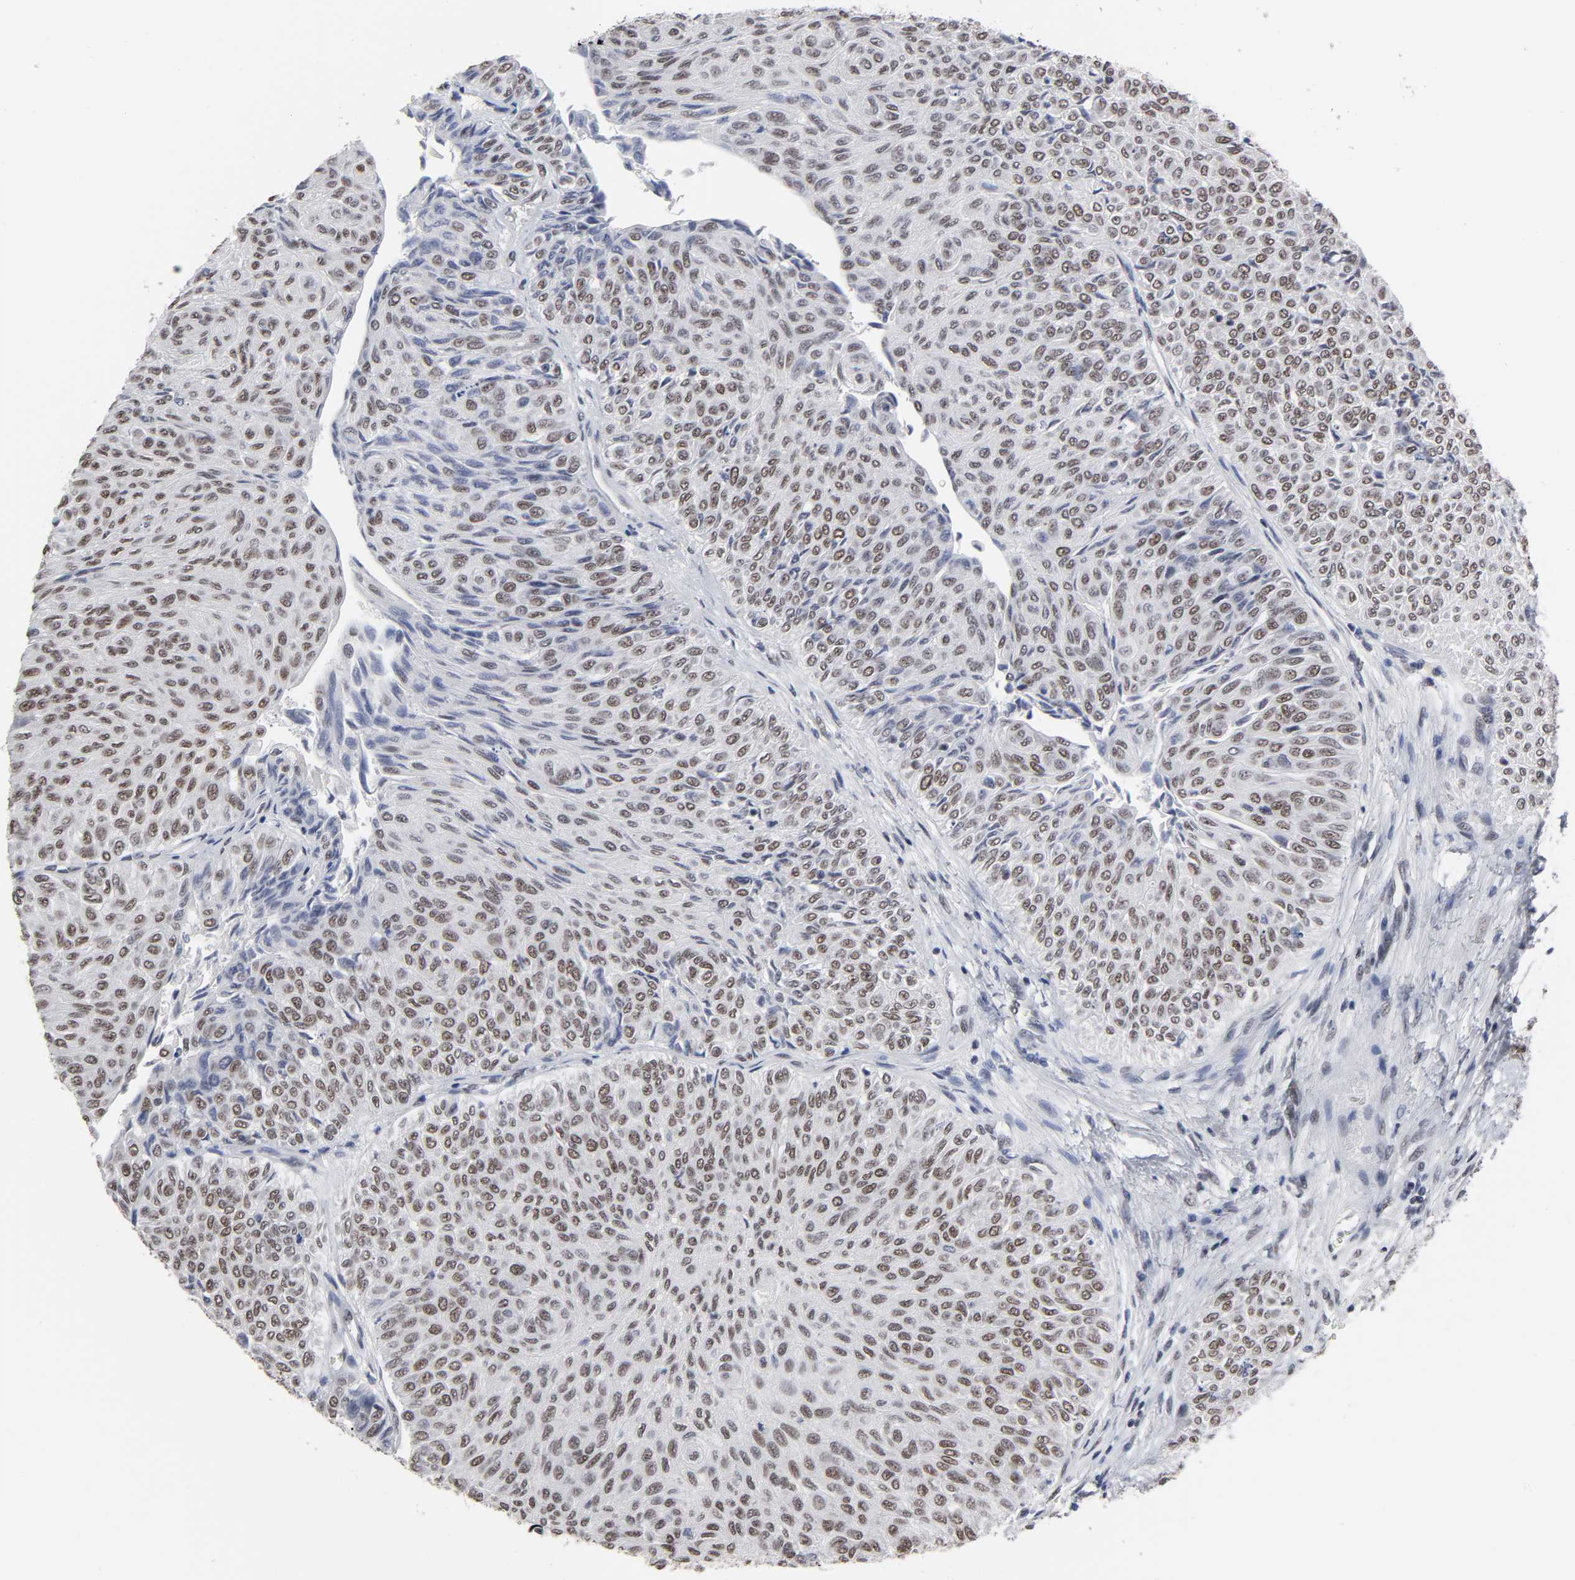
{"staining": {"intensity": "weak", "quantity": ">75%", "location": "nuclear"}, "tissue": "urothelial cancer", "cell_type": "Tumor cells", "image_type": "cancer", "snomed": [{"axis": "morphology", "description": "Urothelial carcinoma, Low grade"}, {"axis": "topography", "description": "Urinary bladder"}], "caption": "Protein staining demonstrates weak nuclear staining in about >75% of tumor cells in low-grade urothelial carcinoma. (Brightfield microscopy of DAB IHC at high magnification).", "gene": "TRIM33", "patient": {"sex": "male", "age": 78}}